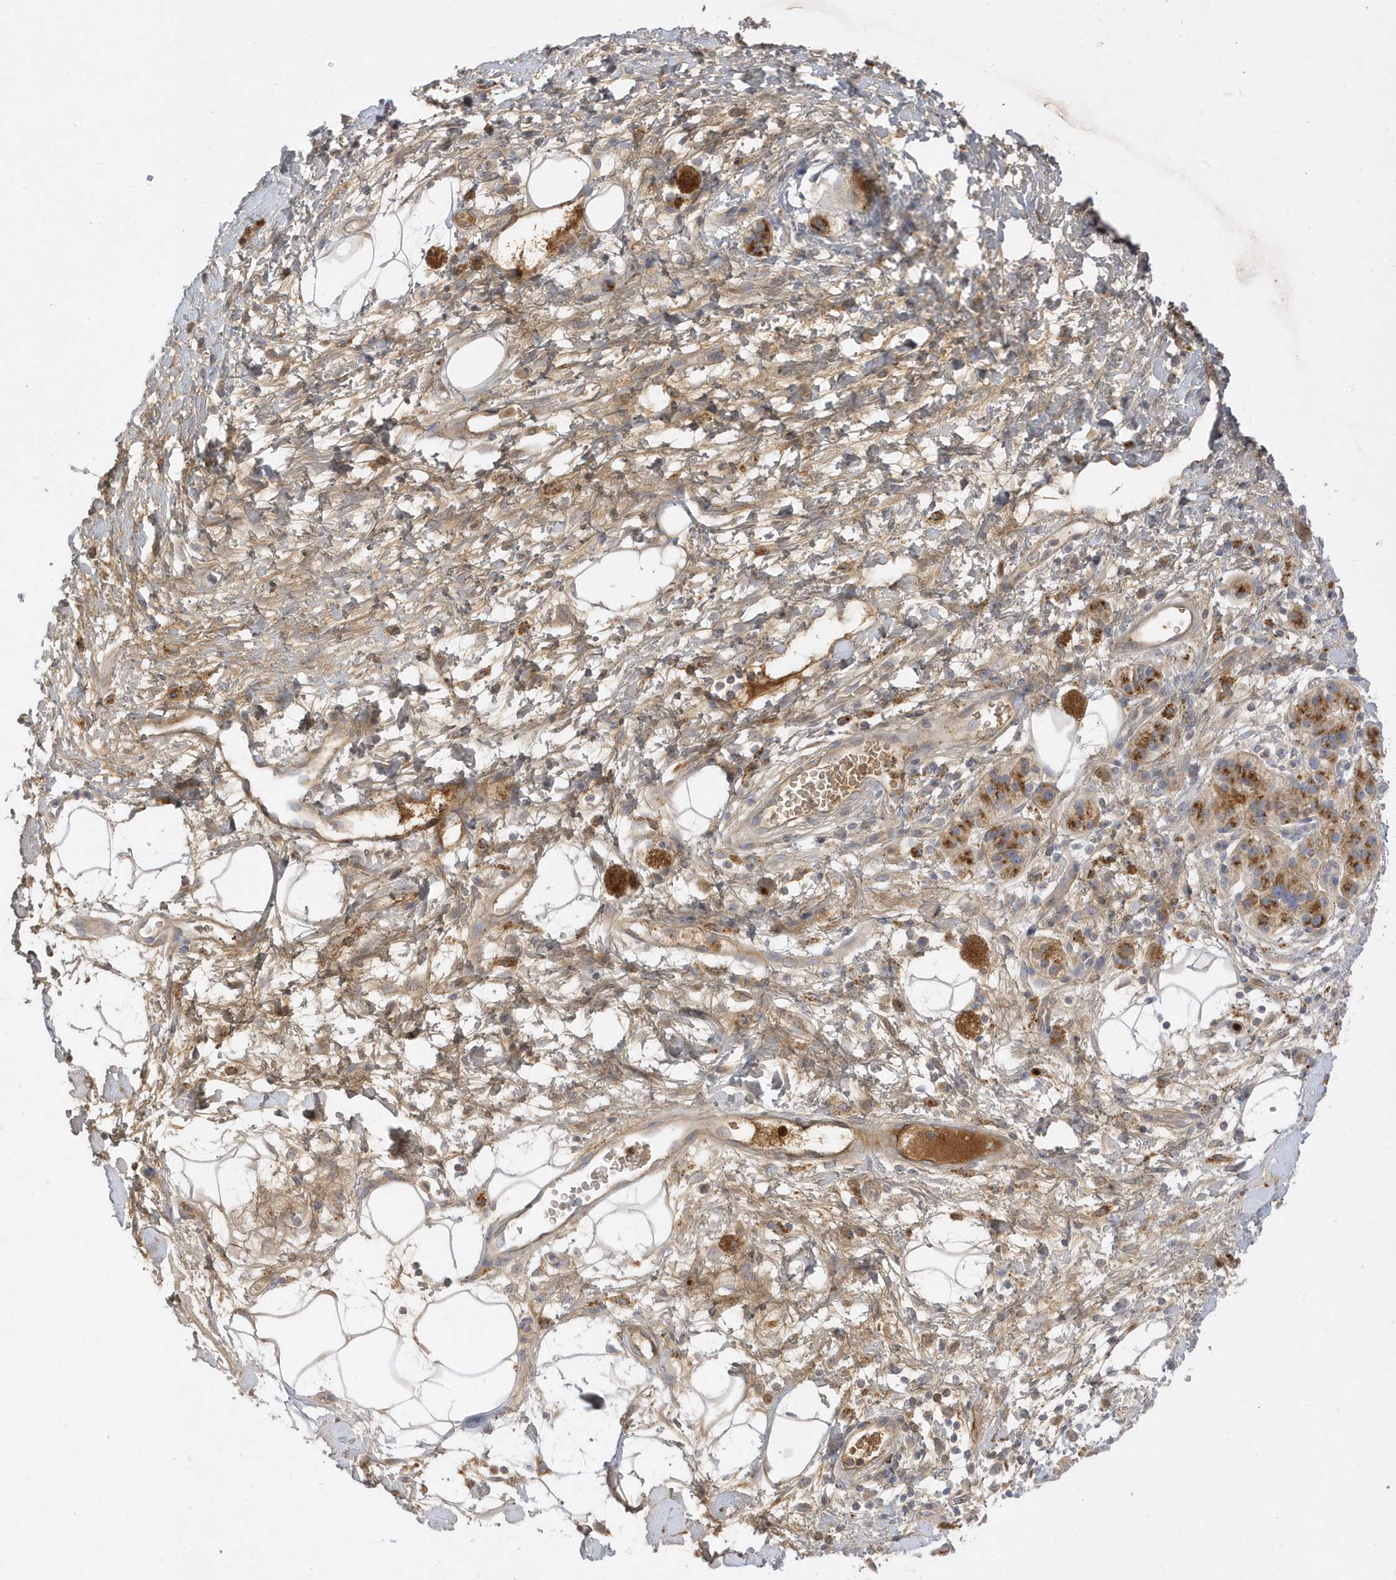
{"staining": {"intensity": "weak", "quantity": ">75%", "location": "cytoplasmic/membranous"}, "tissue": "adipose tissue", "cell_type": "Adipocytes", "image_type": "normal", "snomed": [{"axis": "morphology", "description": "Normal tissue, NOS"}, {"axis": "morphology", "description": "Adenocarcinoma, NOS"}, {"axis": "topography", "description": "Duodenum"}, {"axis": "topography", "description": "Peripheral nerve tissue"}], "caption": "IHC image of unremarkable human adipose tissue stained for a protein (brown), which shows low levels of weak cytoplasmic/membranous staining in about >75% of adipocytes.", "gene": "DPP9", "patient": {"sex": "female", "age": 60}}